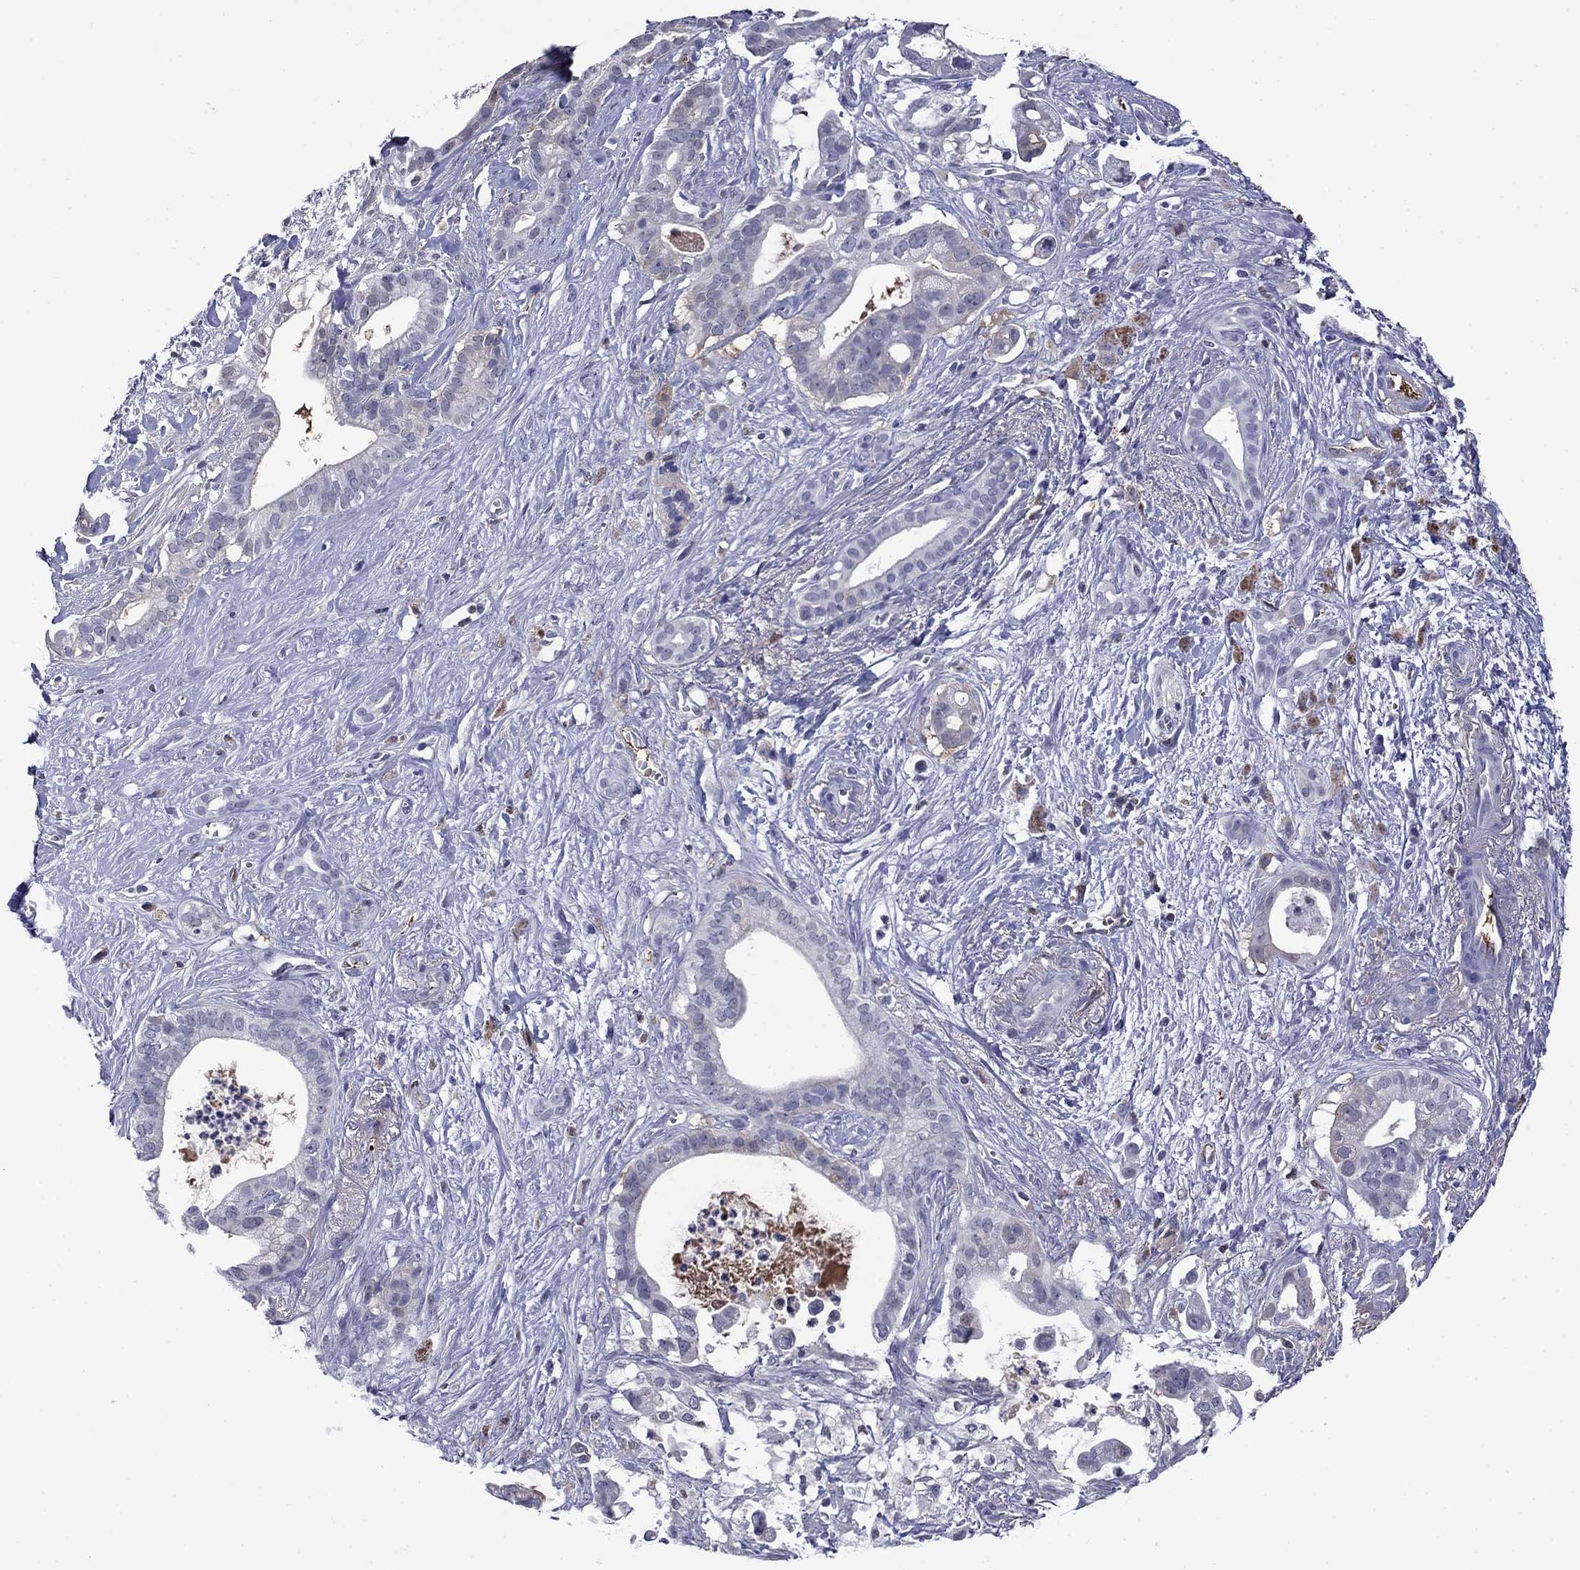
{"staining": {"intensity": "negative", "quantity": "none", "location": "none"}, "tissue": "pancreatic cancer", "cell_type": "Tumor cells", "image_type": "cancer", "snomed": [{"axis": "morphology", "description": "Adenocarcinoma, NOS"}, {"axis": "topography", "description": "Pancreas"}], "caption": "The photomicrograph reveals no significant expression in tumor cells of pancreatic cancer.", "gene": "APOA2", "patient": {"sex": "male", "age": 61}}